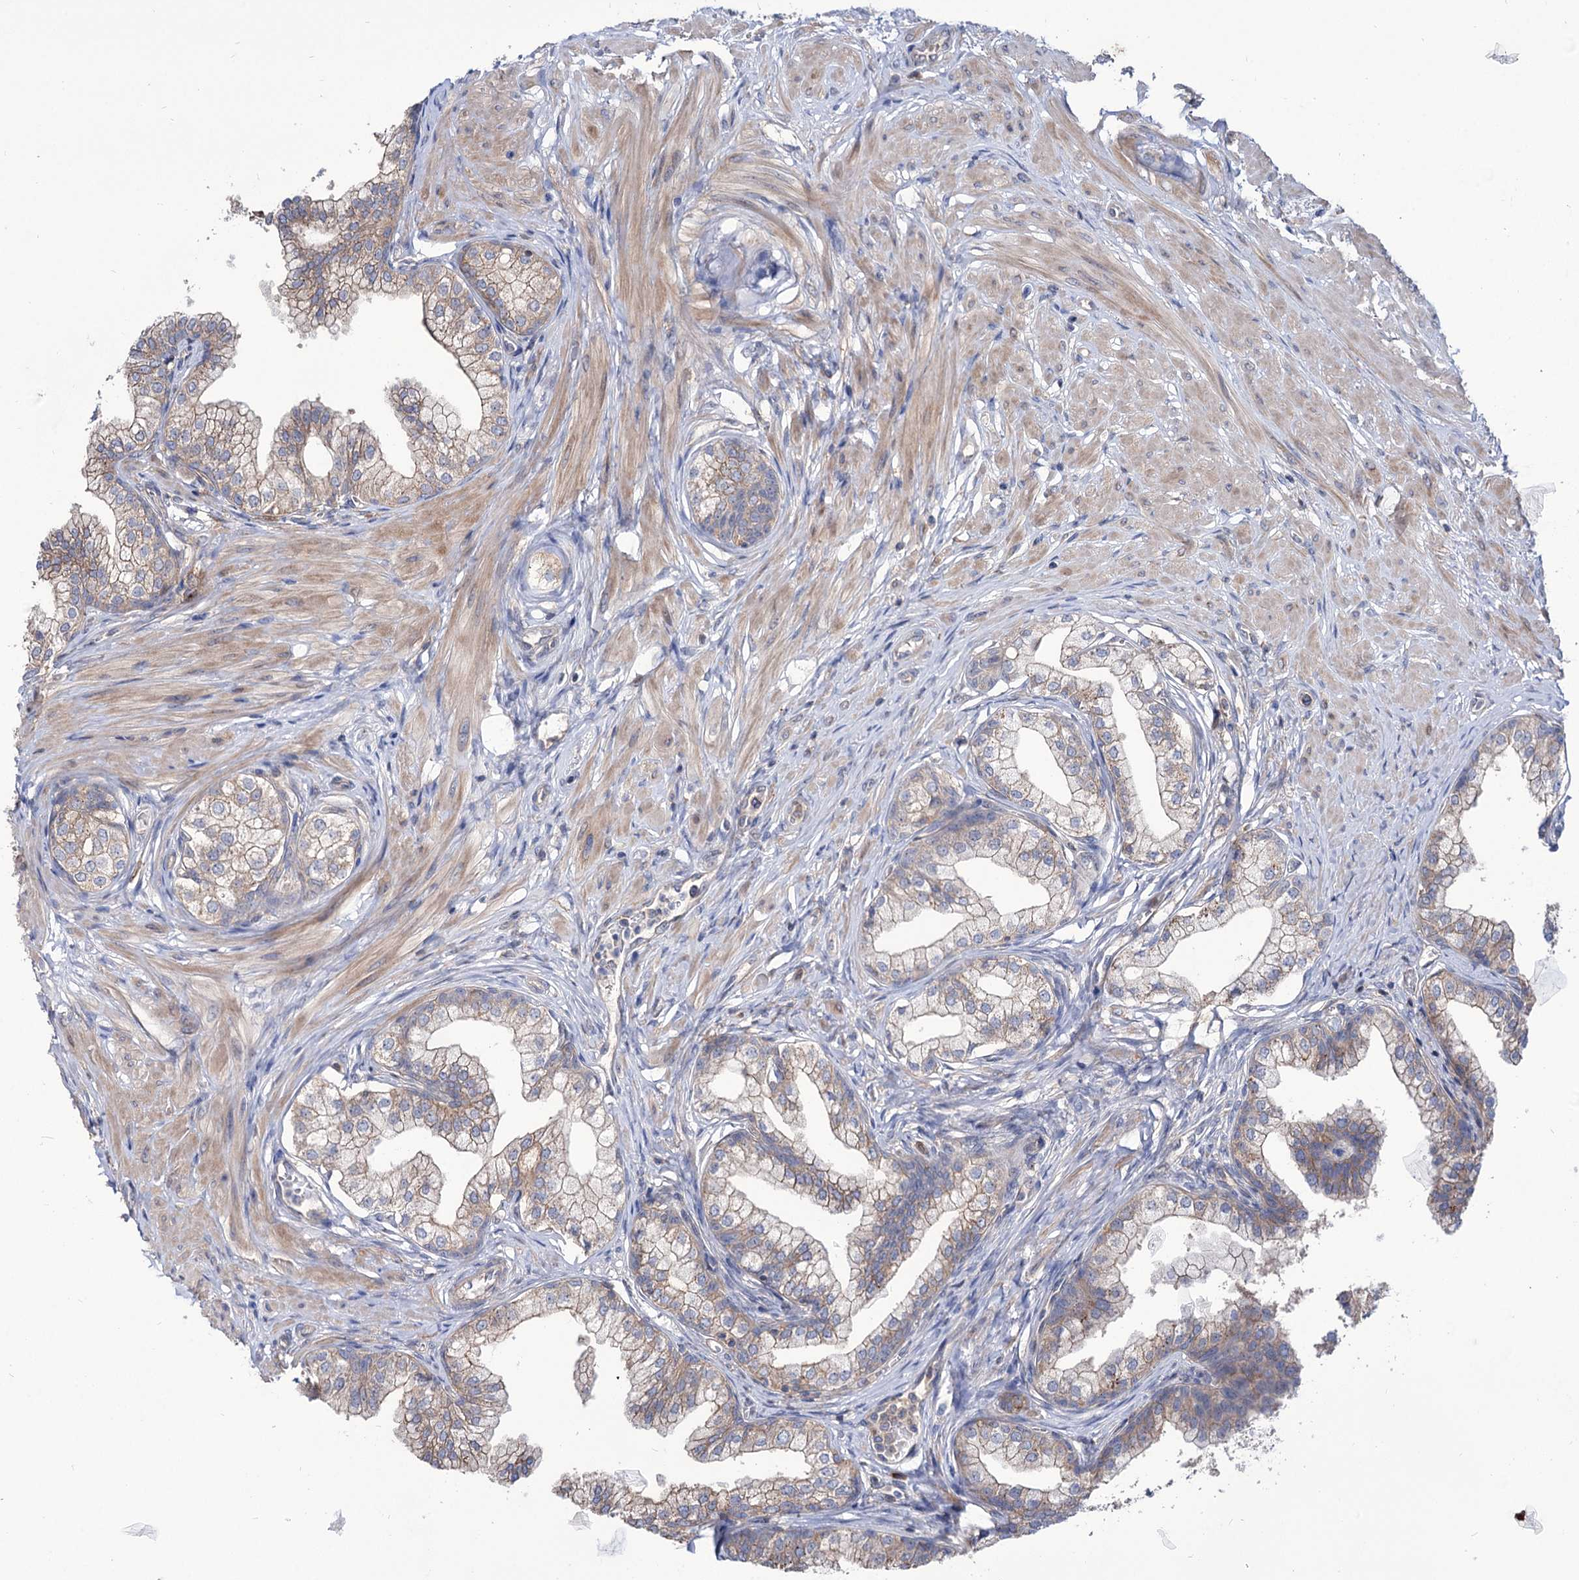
{"staining": {"intensity": "moderate", "quantity": ">75%", "location": "cytoplasmic/membranous"}, "tissue": "prostate", "cell_type": "Glandular cells", "image_type": "normal", "snomed": [{"axis": "morphology", "description": "Normal tissue, NOS"}, {"axis": "topography", "description": "Prostate"}], "caption": "A medium amount of moderate cytoplasmic/membranous expression is identified in approximately >75% of glandular cells in unremarkable prostate. Using DAB (3,3'-diaminobenzidine) (brown) and hematoxylin (blue) stains, captured at high magnification using brightfield microscopy.", "gene": "SEC24A", "patient": {"sex": "male", "age": 60}}